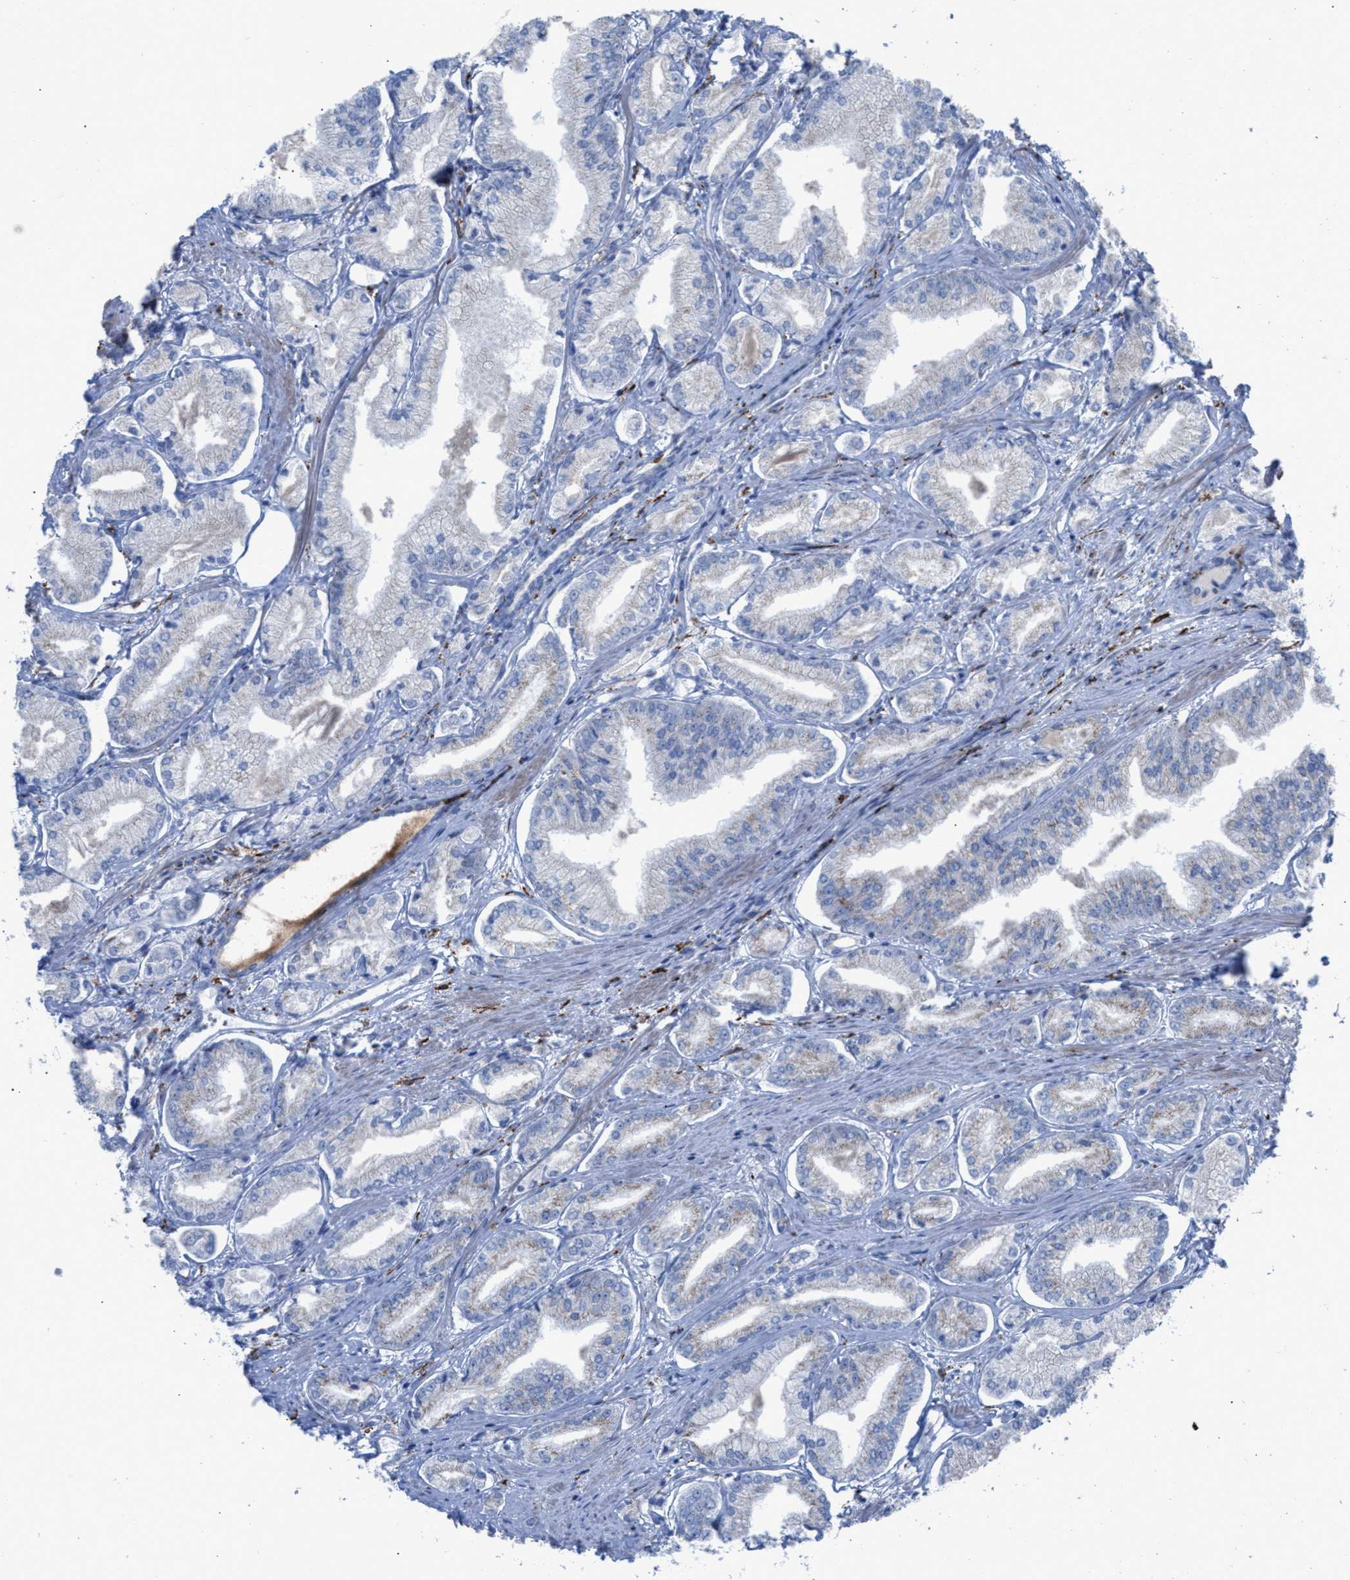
{"staining": {"intensity": "negative", "quantity": "none", "location": "none"}, "tissue": "prostate cancer", "cell_type": "Tumor cells", "image_type": "cancer", "snomed": [{"axis": "morphology", "description": "Adenocarcinoma, Low grade"}, {"axis": "topography", "description": "Prostate"}], "caption": "A histopathology image of prostate cancer stained for a protein displays no brown staining in tumor cells.", "gene": "SLC47A1", "patient": {"sex": "male", "age": 52}}